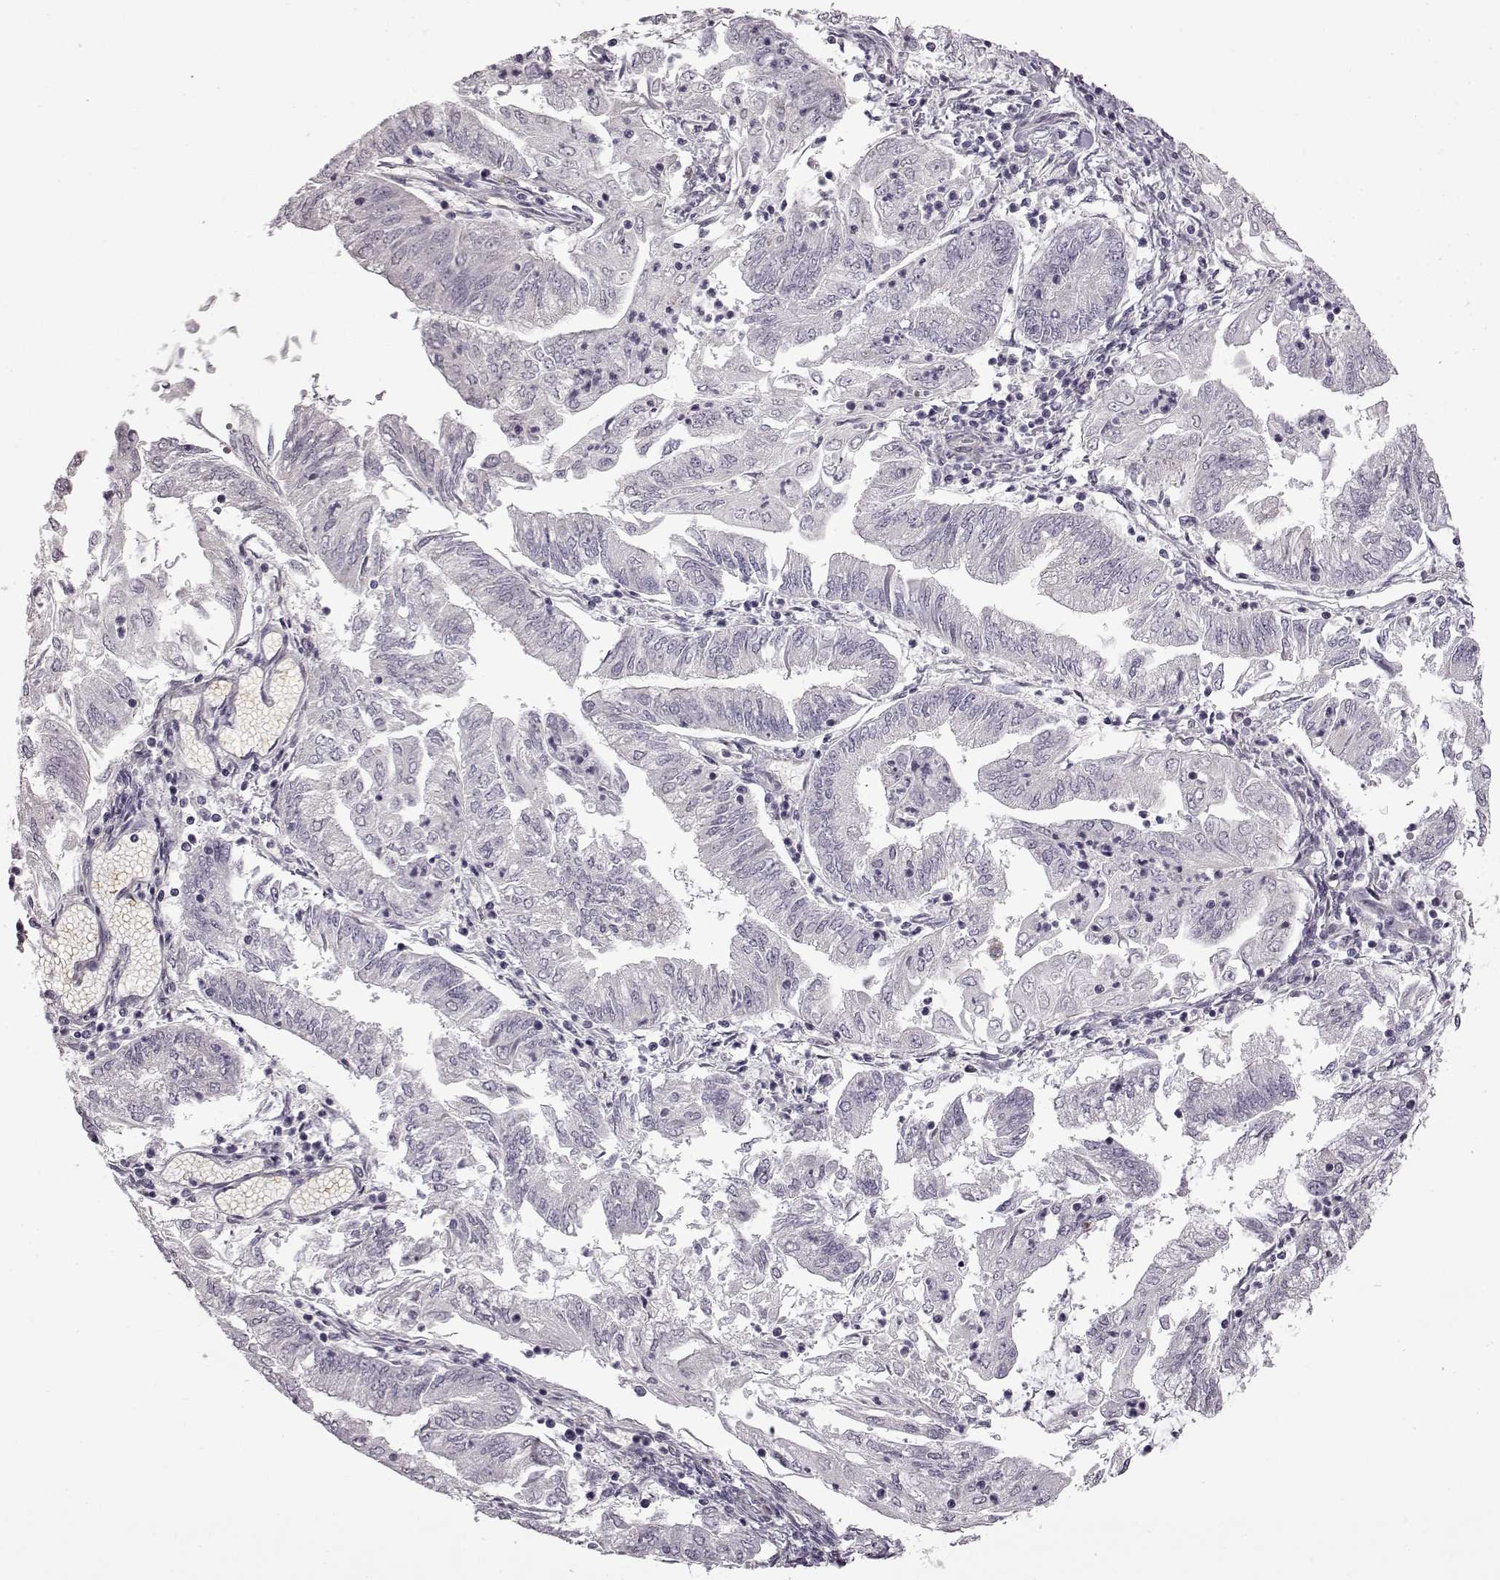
{"staining": {"intensity": "negative", "quantity": "none", "location": "none"}, "tissue": "endometrial cancer", "cell_type": "Tumor cells", "image_type": "cancer", "snomed": [{"axis": "morphology", "description": "Adenocarcinoma, NOS"}, {"axis": "topography", "description": "Endometrium"}], "caption": "Immunohistochemistry micrograph of endometrial adenocarcinoma stained for a protein (brown), which shows no expression in tumor cells. (Immunohistochemistry, brightfield microscopy, high magnification).", "gene": "B3GNT6", "patient": {"sex": "female", "age": 55}}